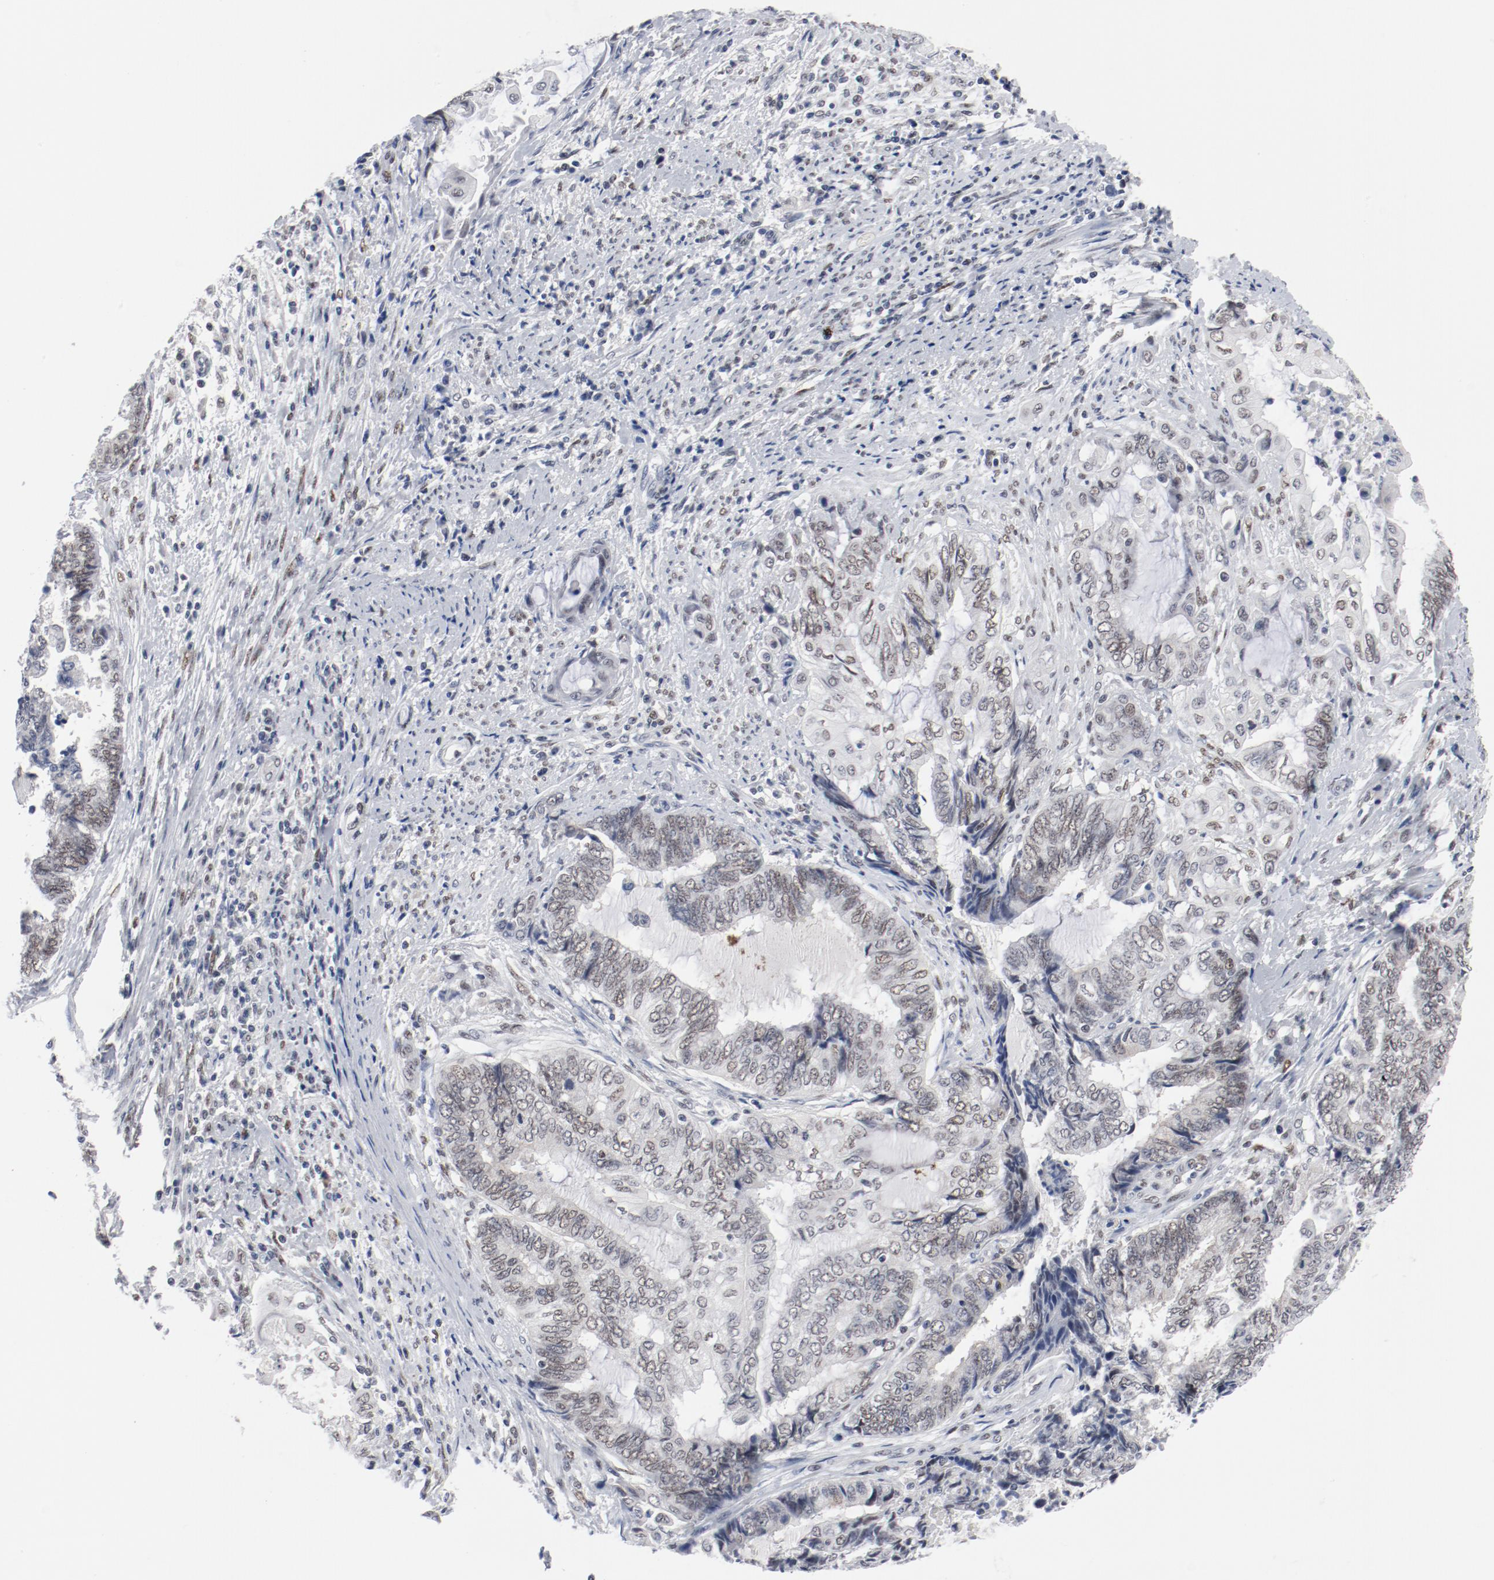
{"staining": {"intensity": "weak", "quantity": ">75%", "location": "nuclear"}, "tissue": "endometrial cancer", "cell_type": "Tumor cells", "image_type": "cancer", "snomed": [{"axis": "morphology", "description": "Adenocarcinoma, NOS"}, {"axis": "topography", "description": "Uterus"}, {"axis": "topography", "description": "Endometrium"}], "caption": "IHC (DAB) staining of endometrial adenocarcinoma demonstrates weak nuclear protein expression in approximately >75% of tumor cells.", "gene": "ARNT", "patient": {"sex": "female", "age": 70}}